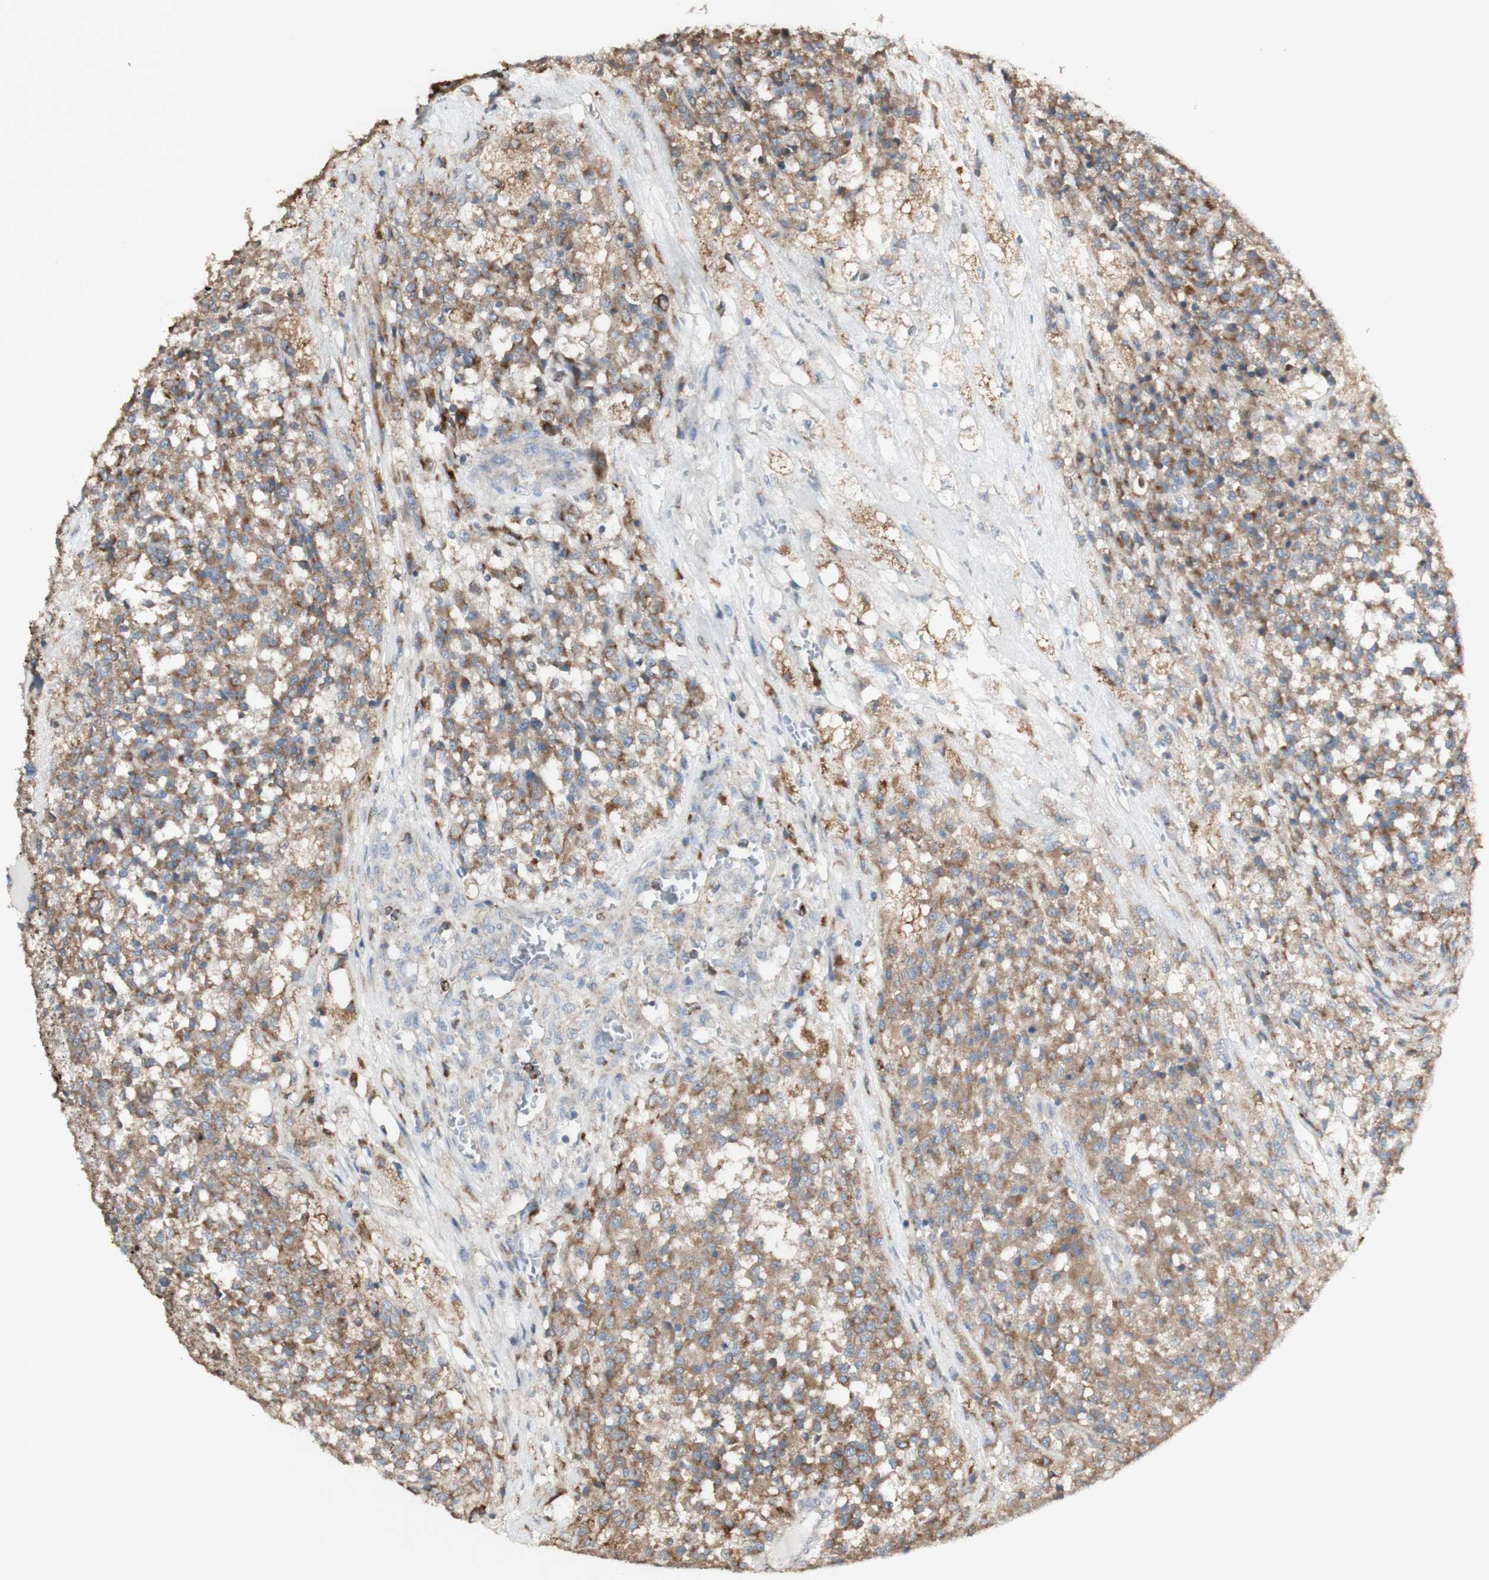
{"staining": {"intensity": "moderate", "quantity": "25%-75%", "location": "cytoplasmic/membranous"}, "tissue": "testis cancer", "cell_type": "Tumor cells", "image_type": "cancer", "snomed": [{"axis": "morphology", "description": "Seminoma, NOS"}, {"axis": "topography", "description": "Testis"}], "caption": "An immunohistochemistry (IHC) image of neoplastic tissue is shown. Protein staining in brown labels moderate cytoplasmic/membranous positivity in testis seminoma within tumor cells.", "gene": "ATP6V1E1", "patient": {"sex": "male", "age": 59}}